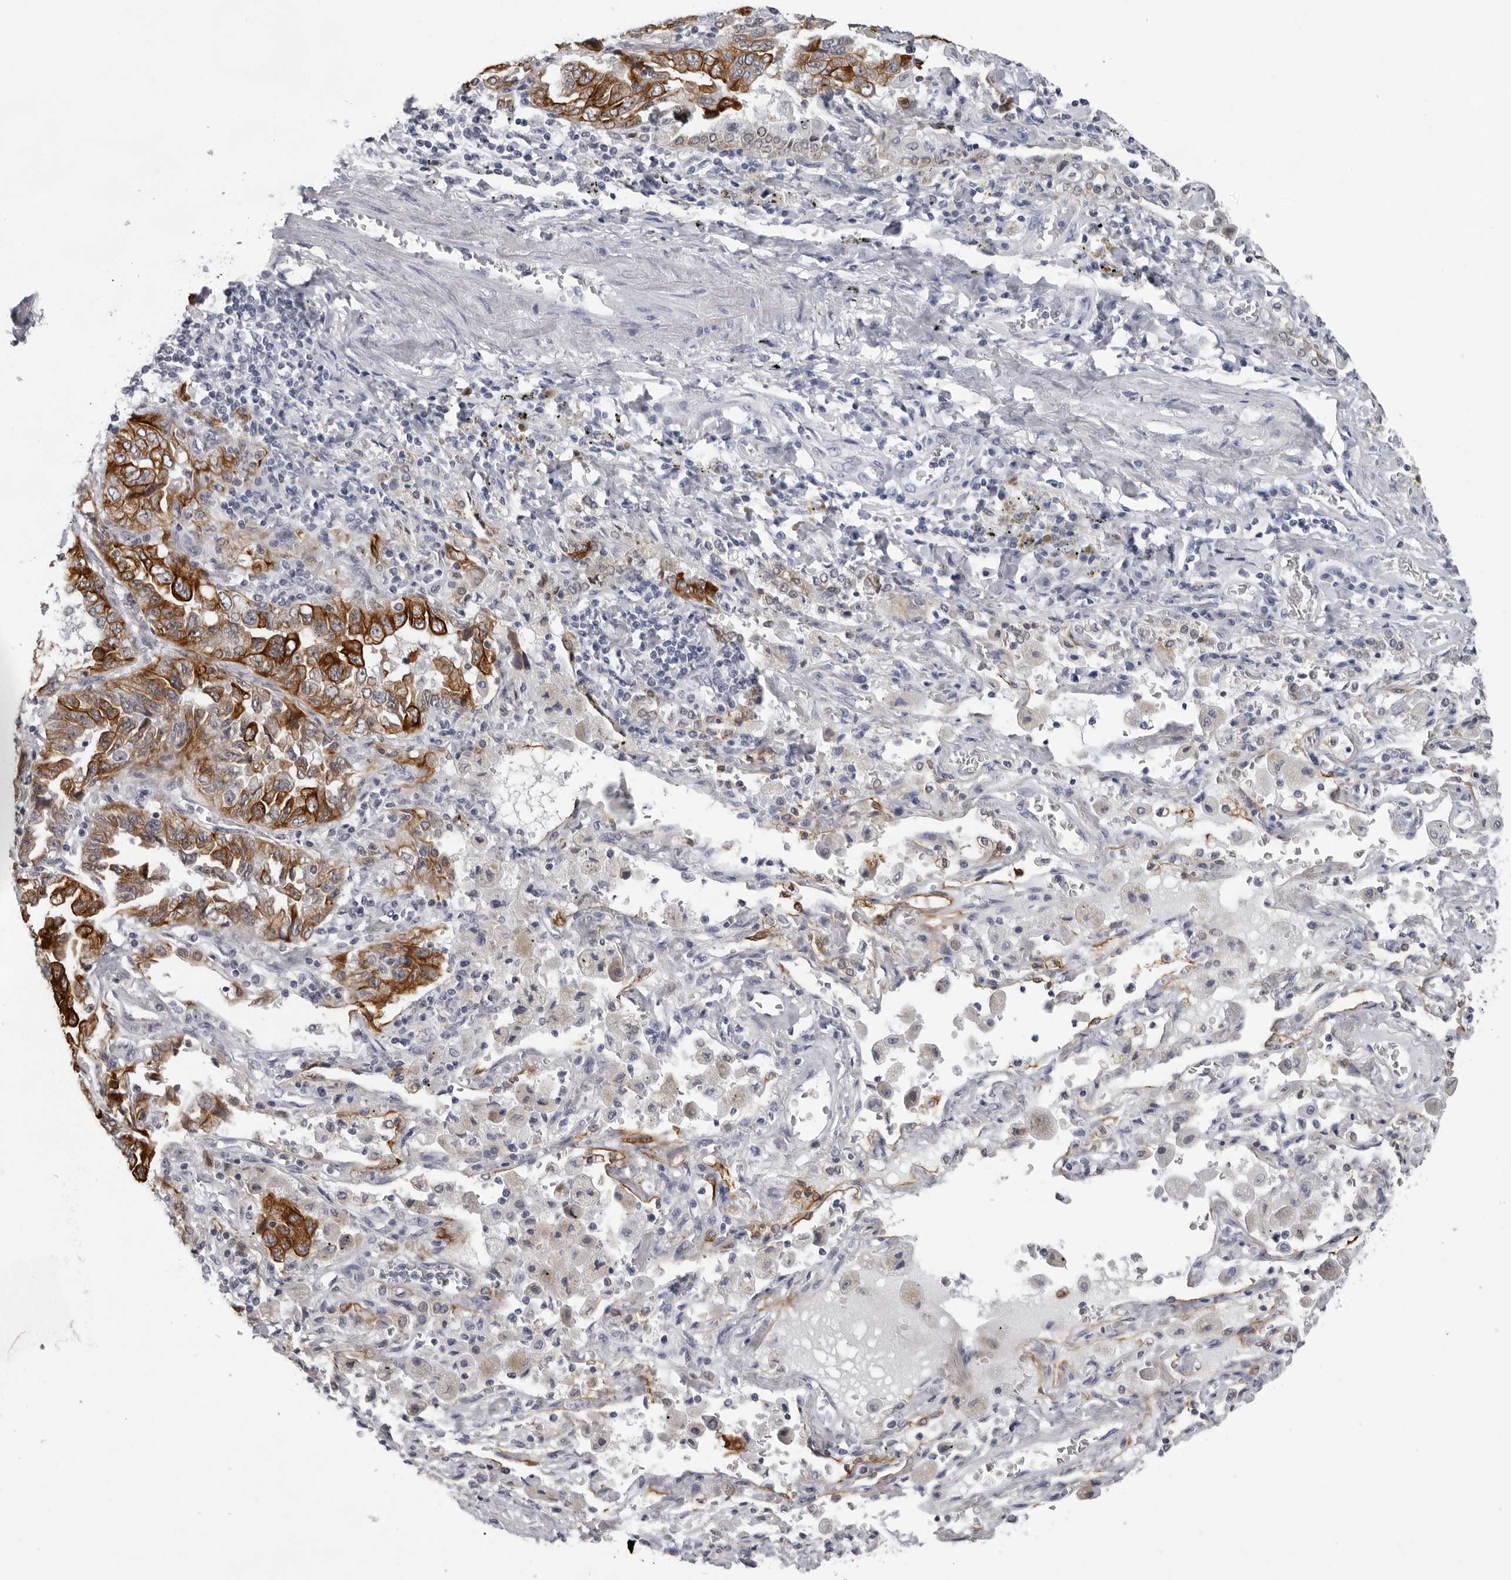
{"staining": {"intensity": "strong", "quantity": ">75%", "location": "cytoplasmic/membranous"}, "tissue": "lung cancer", "cell_type": "Tumor cells", "image_type": "cancer", "snomed": [{"axis": "morphology", "description": "Adenocarcinoma, NOS"}, {"axis": "topography", "description": "Lung"}], "caption": "A high amount of strong cytoplasmic/membranous positivity is present in about >75% of tumor cells in lung cancer tissue. (DAB IHC with brightfield microscopy, high magnification).", "gene": "CCDC28B", "patient": {"sex": "female", "age": 51}}